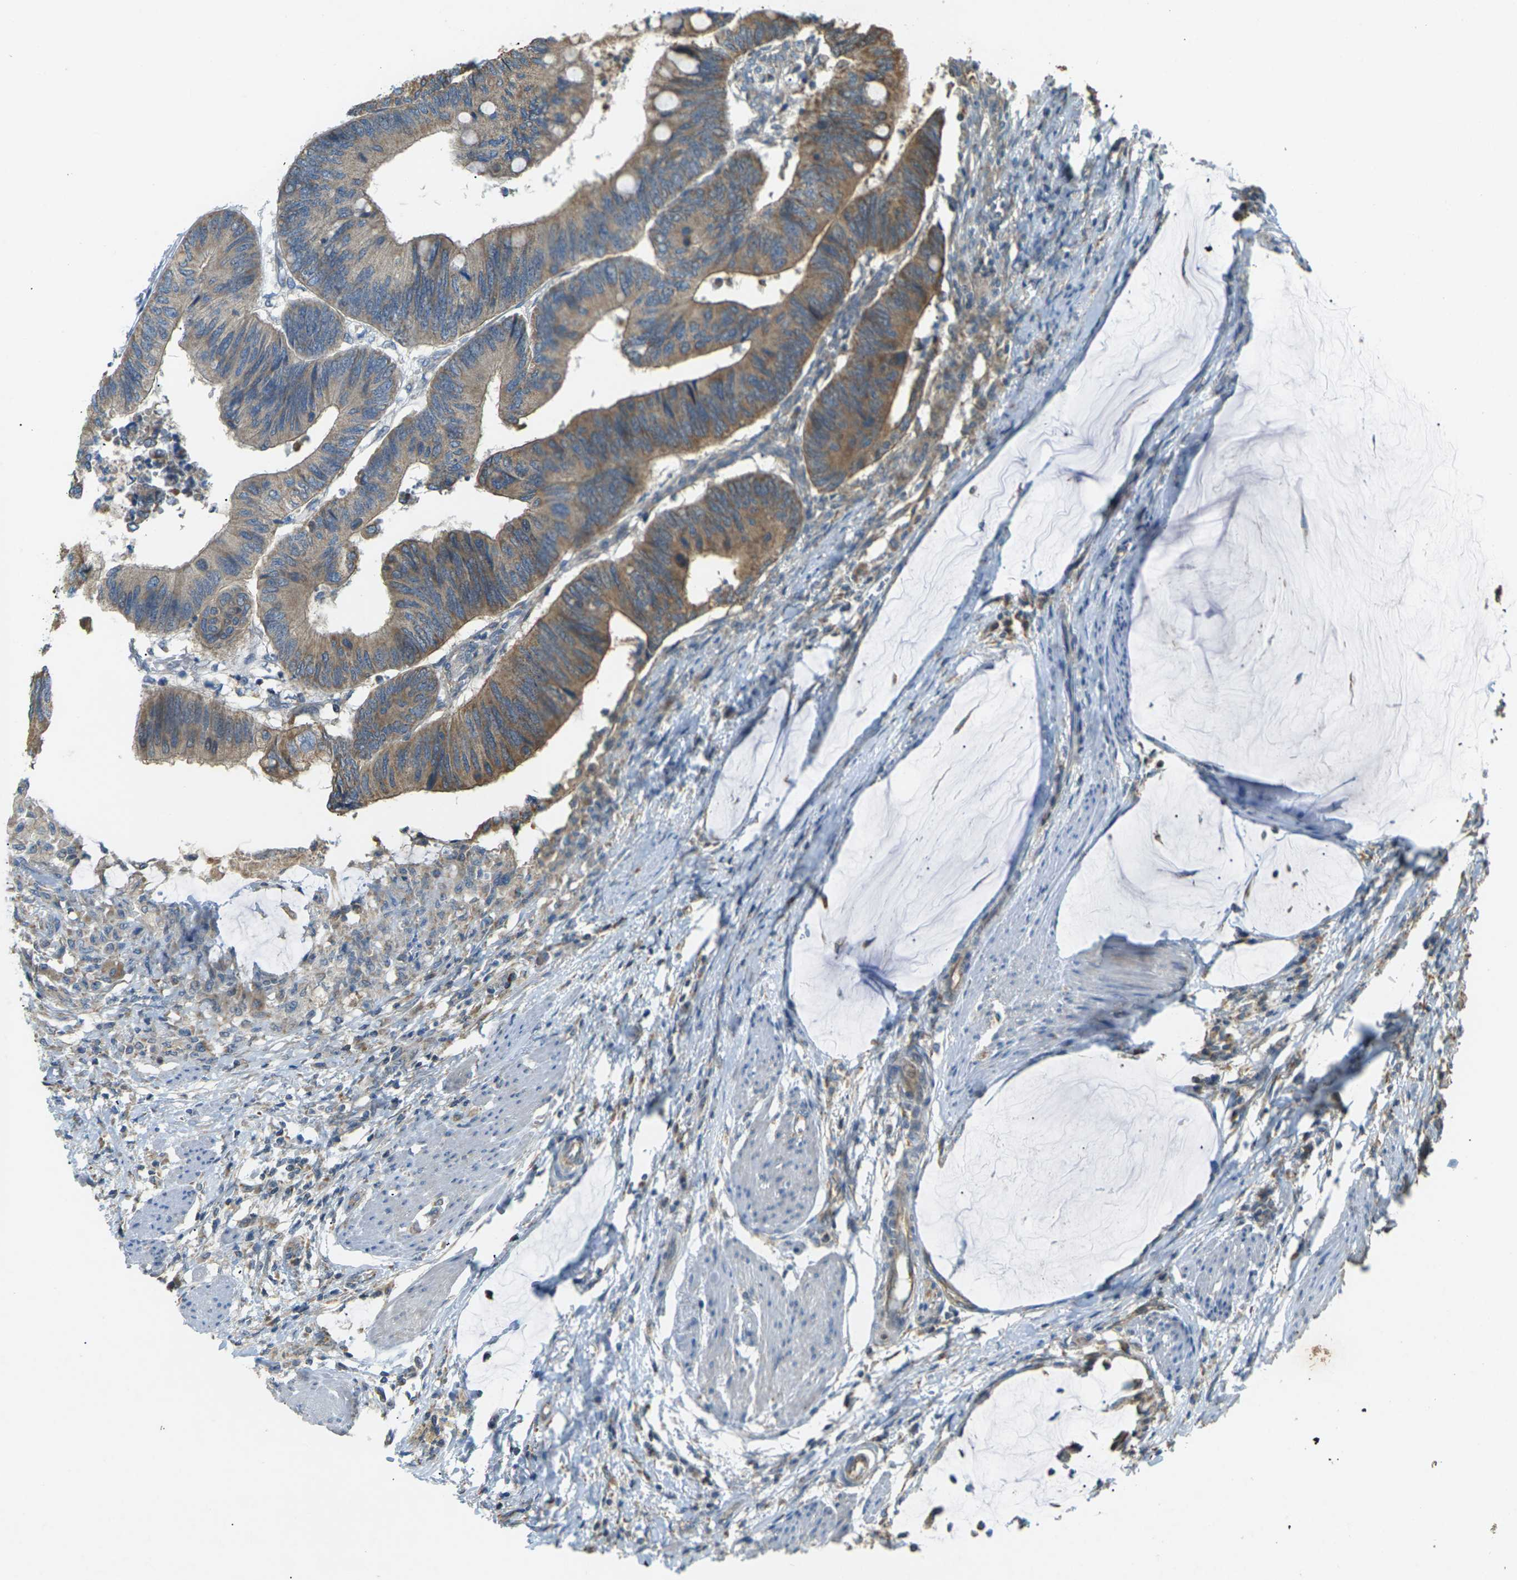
{"staining": {"intensity": "moderate", "quantity": ">75%", "location": "cytoplasmic/membranous"}, "tissue": "colorectal cancer", "cell_type": "Tumor cells", "image_type": "cancer", "snomed": [{"axis": "morphology", "description": "Normal tissue, NOS"}, {"axis": "morphology", "description": "Adenocarcinoma, NOS"}, {"axis": "topography", "description": "Rectum"}, {"axis": "topography", "description": "Peripheral nerve tissue"}], "caption": "Immunohistochemical staining of human colorectal adenocarcinoma exhibits medium levels of moderate cytoplasmic/membranous protein positivity in approximately >75% of tumor cells.", "gene": "KSR1", "patient": {"sex": "male", "age": 92}}